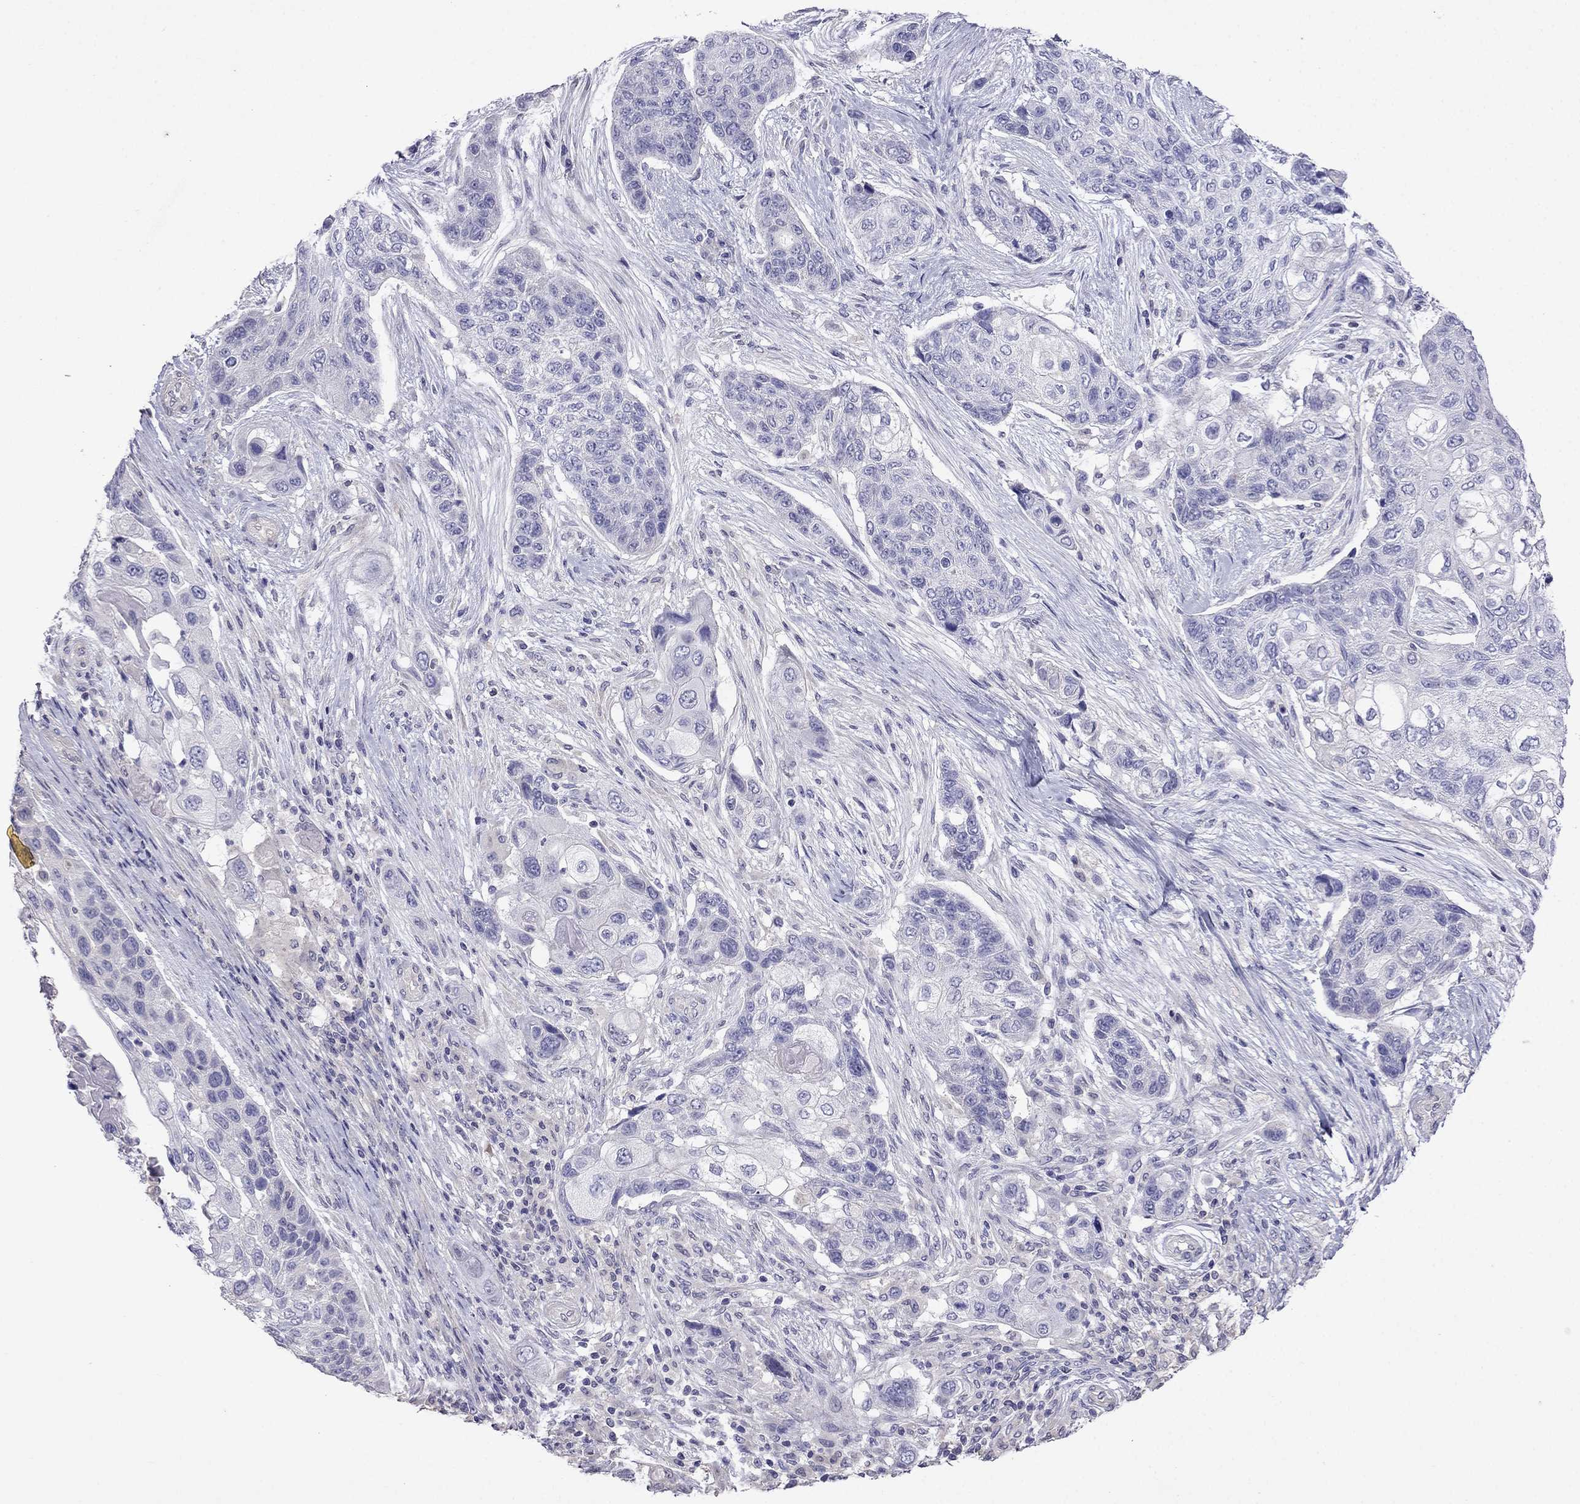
{"staining": {"intensity": "negative", "quantity": "none", "location": "none"}, "tissue": "lung cancer", "cell_type": "Tumor cells", "image_type": "cancer", "snomed": [{"axis": "morphology", "description": "Squamous cell carcinoma, NOS"}, {"axis": "topography", "description": "Lung"}], "caption": "This histopathology image is of lung cancer (squamous cell carcinoma) stained with IHC to label a protein in brown with the nuclei are counter-stained blue. There is no expression in tumor cells. (Stains: DAB (3,3'-diaminobenzidine) immunohistochemistry (IHC) with hematoxylin counter stain, Microscopy: brightfield microscopy at high magnification).", "gene": "SCNN1D", "patient": {"sex": "male", "age": 69}}